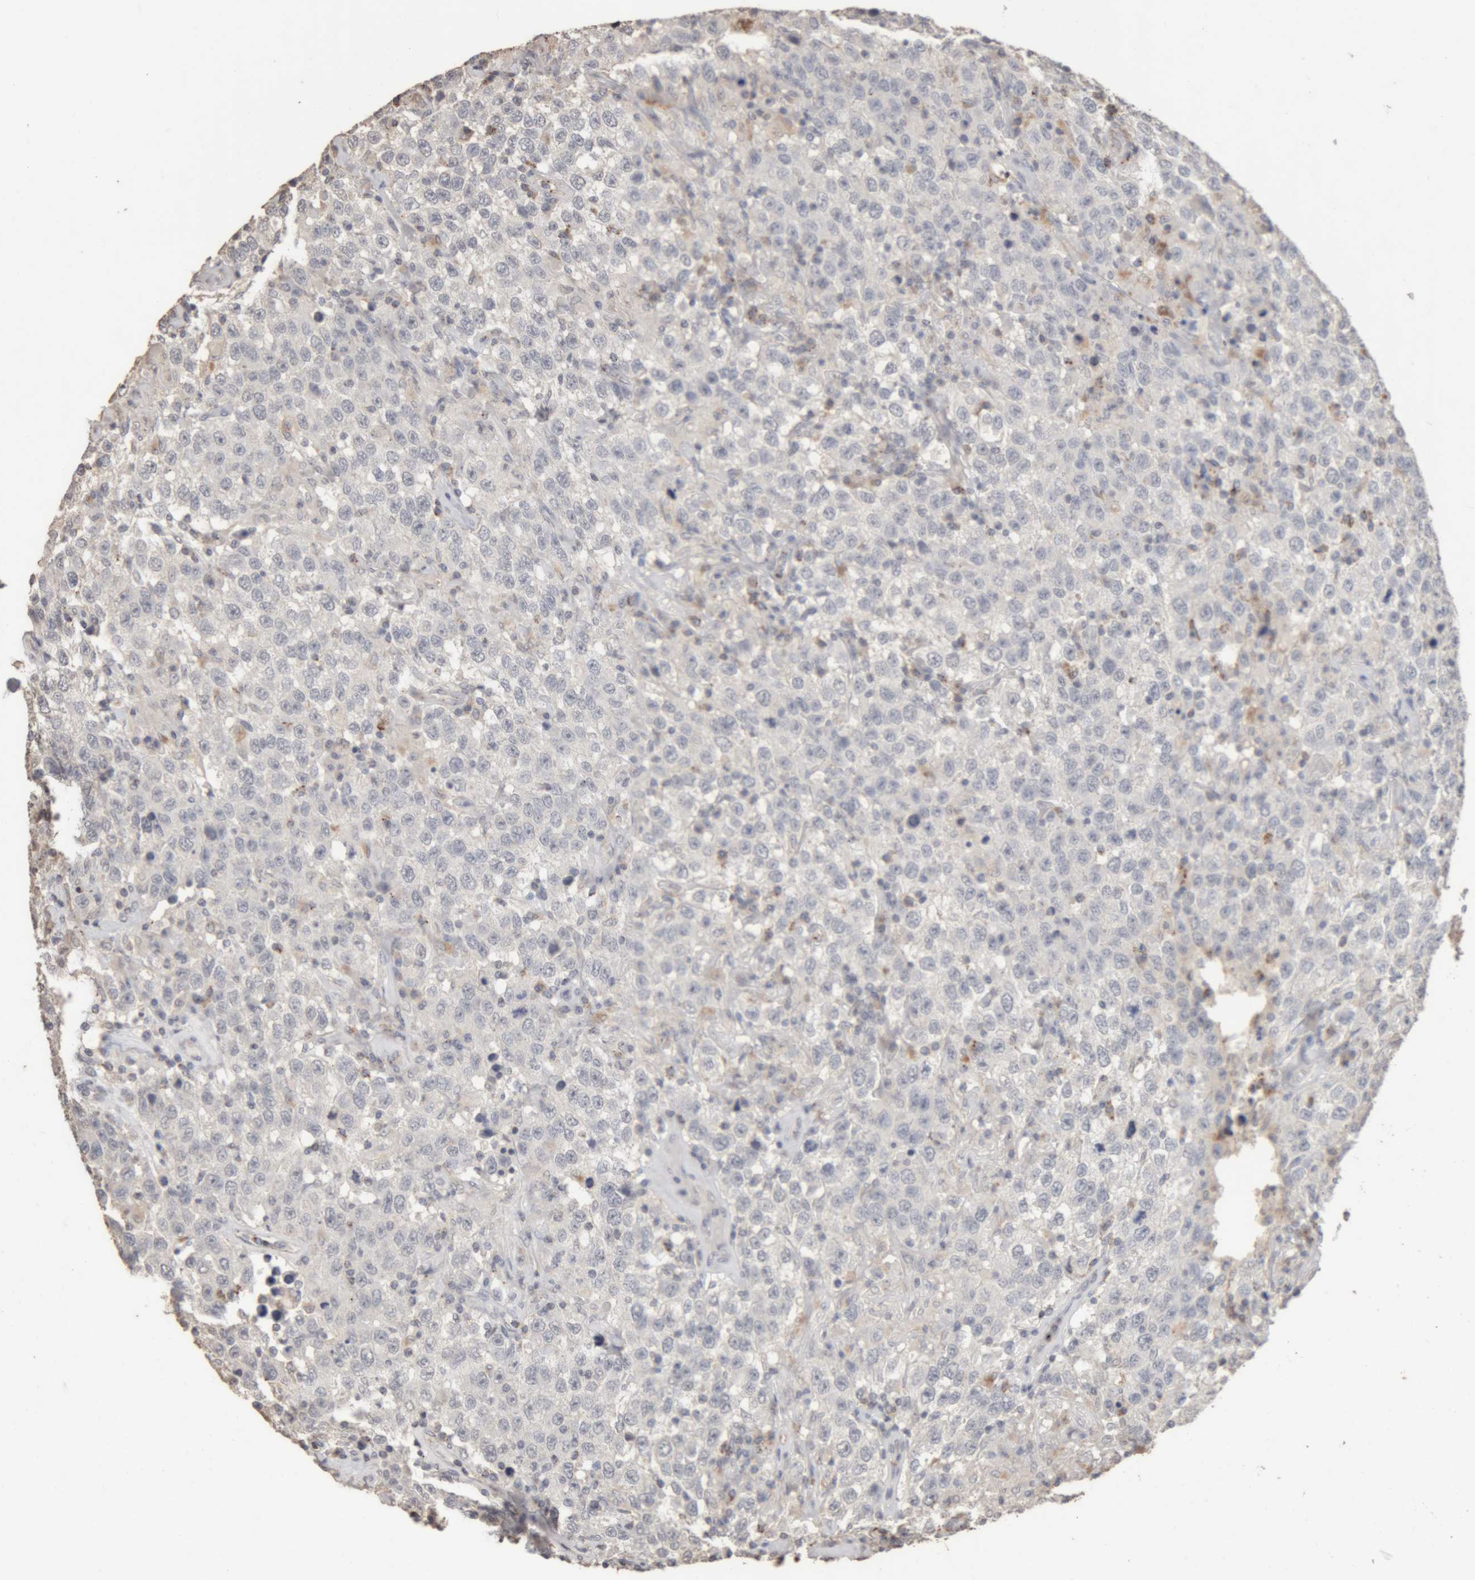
{"staining": {"intensity": "negative", "quantity": "none", "location": "none"}, "tissue": "testis cancer", "cell_type": "Tumor cells", "image_type": "cancer", "snomed": [{"axis": "morphology", "description": "Seminoma, NOS"}, {"axis": "topography", "description": "Testis"}], "caption": "Immunohistochemistry (IHC) photomicrograph of neoplastic tissue: human seminoma (testis) stained with DAB exhibits no significant protein positivity in tumor cells.", "gene": "ARSA", "patient": {"sex": "male", "age": 41}}